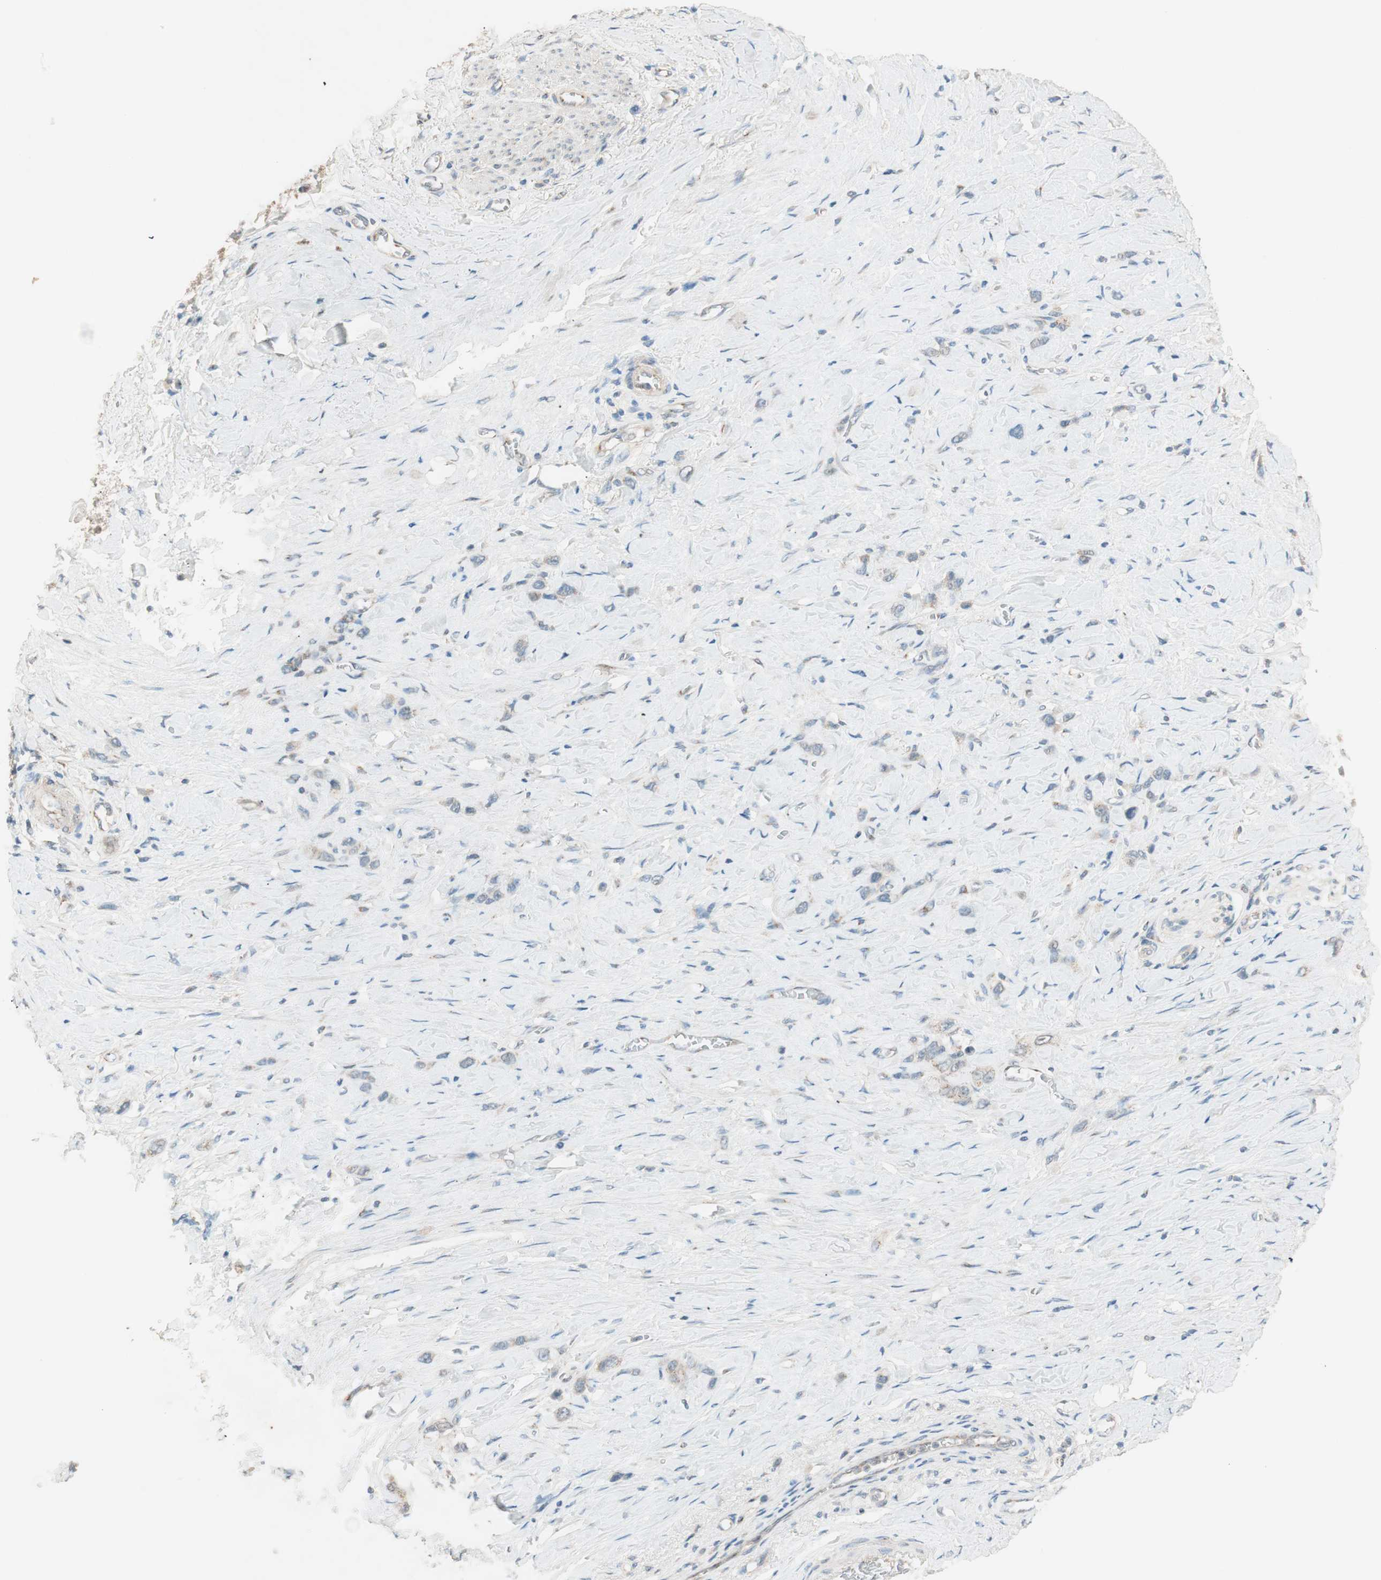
{"staining": {"intensity": "weak", "quantity": "25%-75%", "location": "cytoplasmic/membranous"}, "tissue": "stomach cancer", "cell_type": "Tumor cells", "image_type": "cancer", "snomed": [{"axis": "morphology", "description": "Normal tissue, NOS"}, {"axis": "morphology", "description": "Adenocarcinoma, NOS"}, {"axis": "morphology", "description": "Adenocarcinoma, High grade"}, {"axis": "topography", "description": "Stomach, upper"}, {"axis": "topography", "description": "Stomach"}], "caption": "Protein analysis of stomach adenocarcinoma tissue shows weak cytoplasmic/membranous positivity in approximately 25%-75% of tumor cells.", "gene": "SEC16A", "patient": {"sex": "female", "age": 65}}